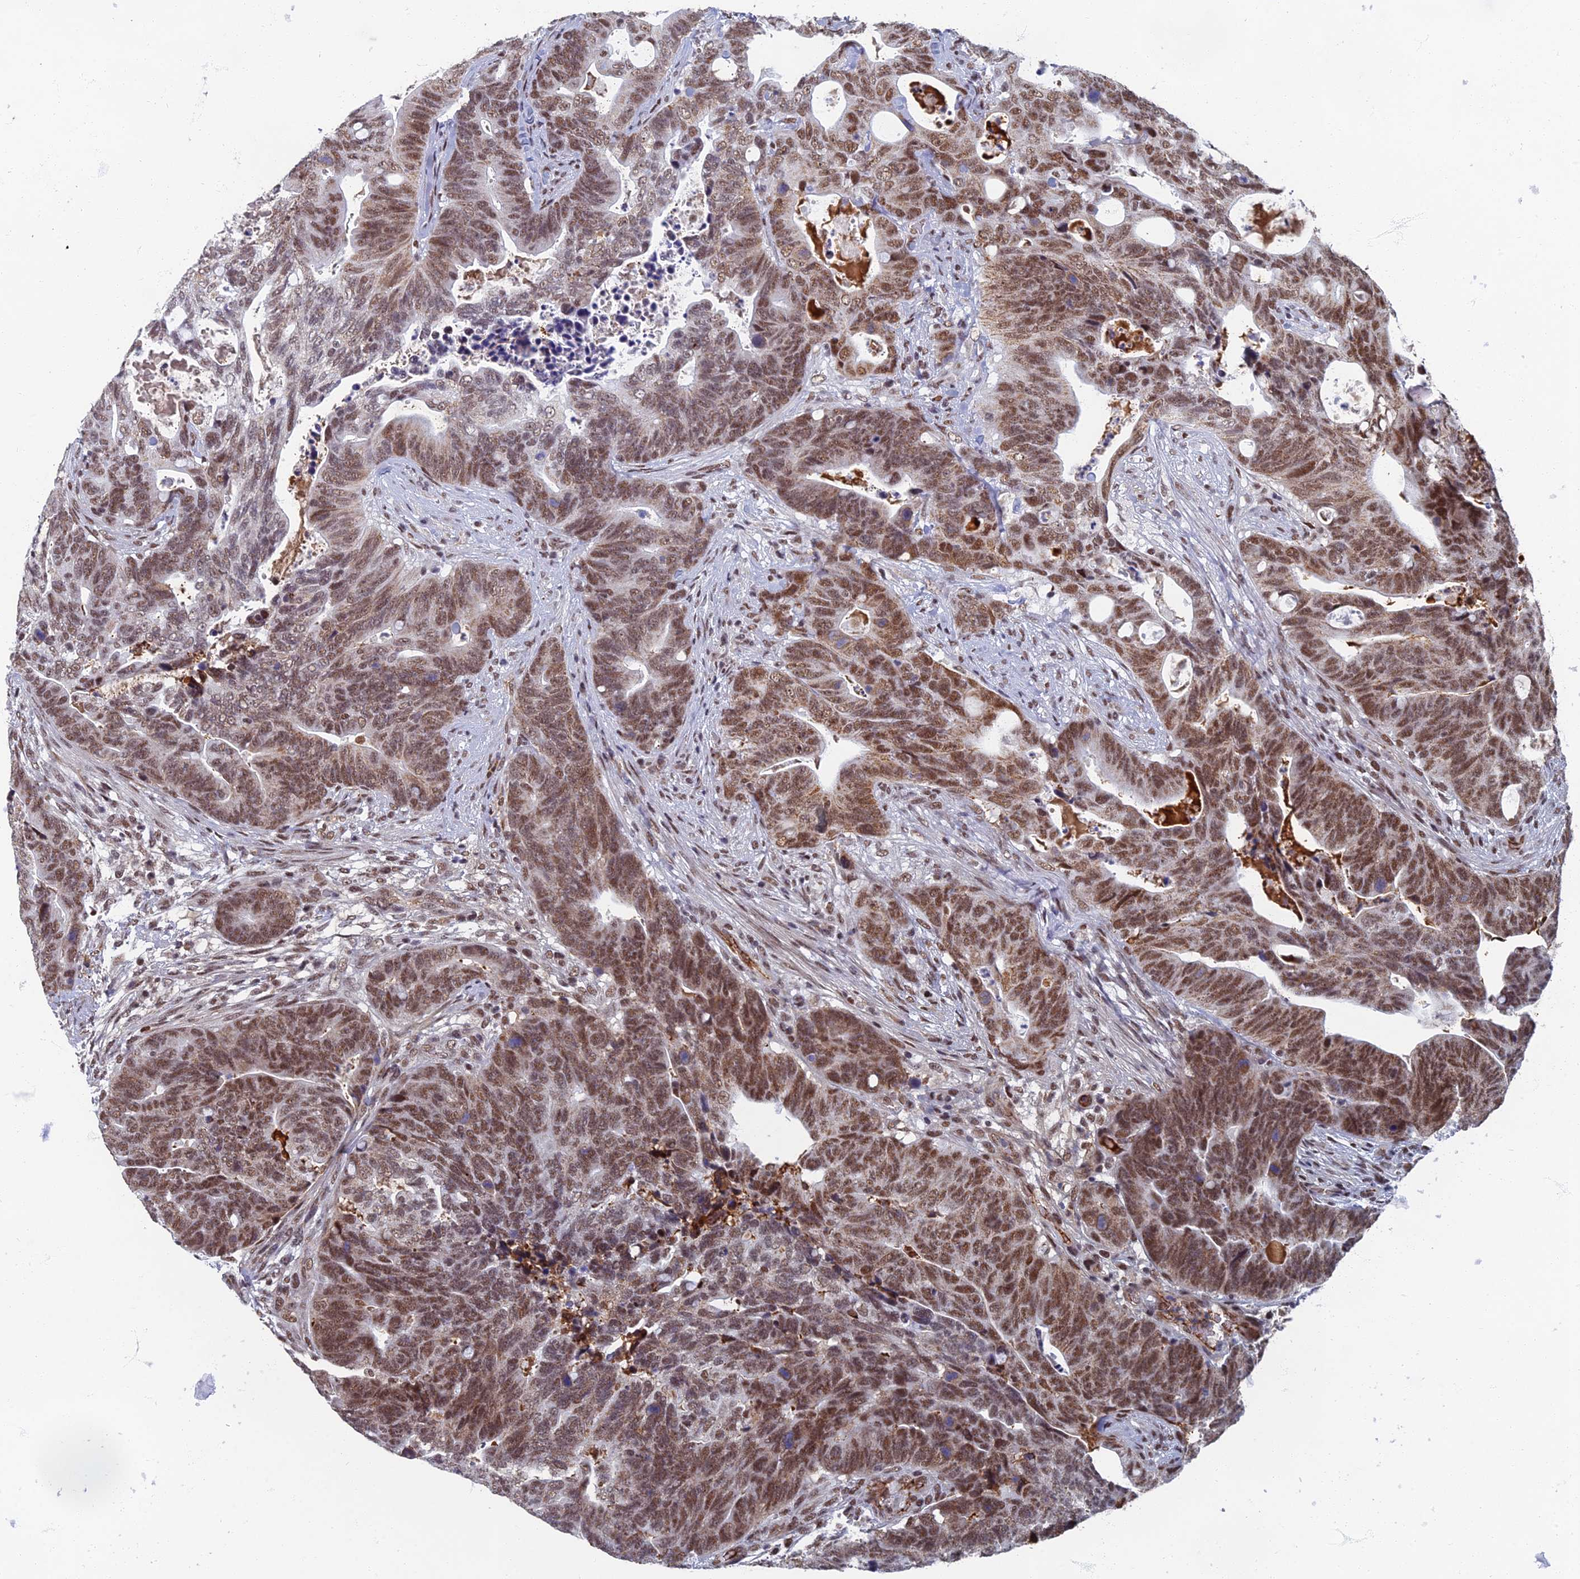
{"staining": {"intensity": "moderate", "quantity": ">75%", "location": "cytoplasmic/membranous,nuclear"}, "tissue": "colorectal cancer", "cell_type": "Tumor cells", "image_type": "cancer", "snomed": [{"axis": "morphology", "description": "Adenocarcinoma, NOS"}, {"axis": "topography", "description": "Colon"}], "caption": "IHC of human colorectal adenocarcinoma reveals medium levels of moderate cytoplasmic/membranous and nuclear staining in approximately >75% of tumor cells.", "gene": "TAF13", "patient": {"sex": "female", "age": 82}}